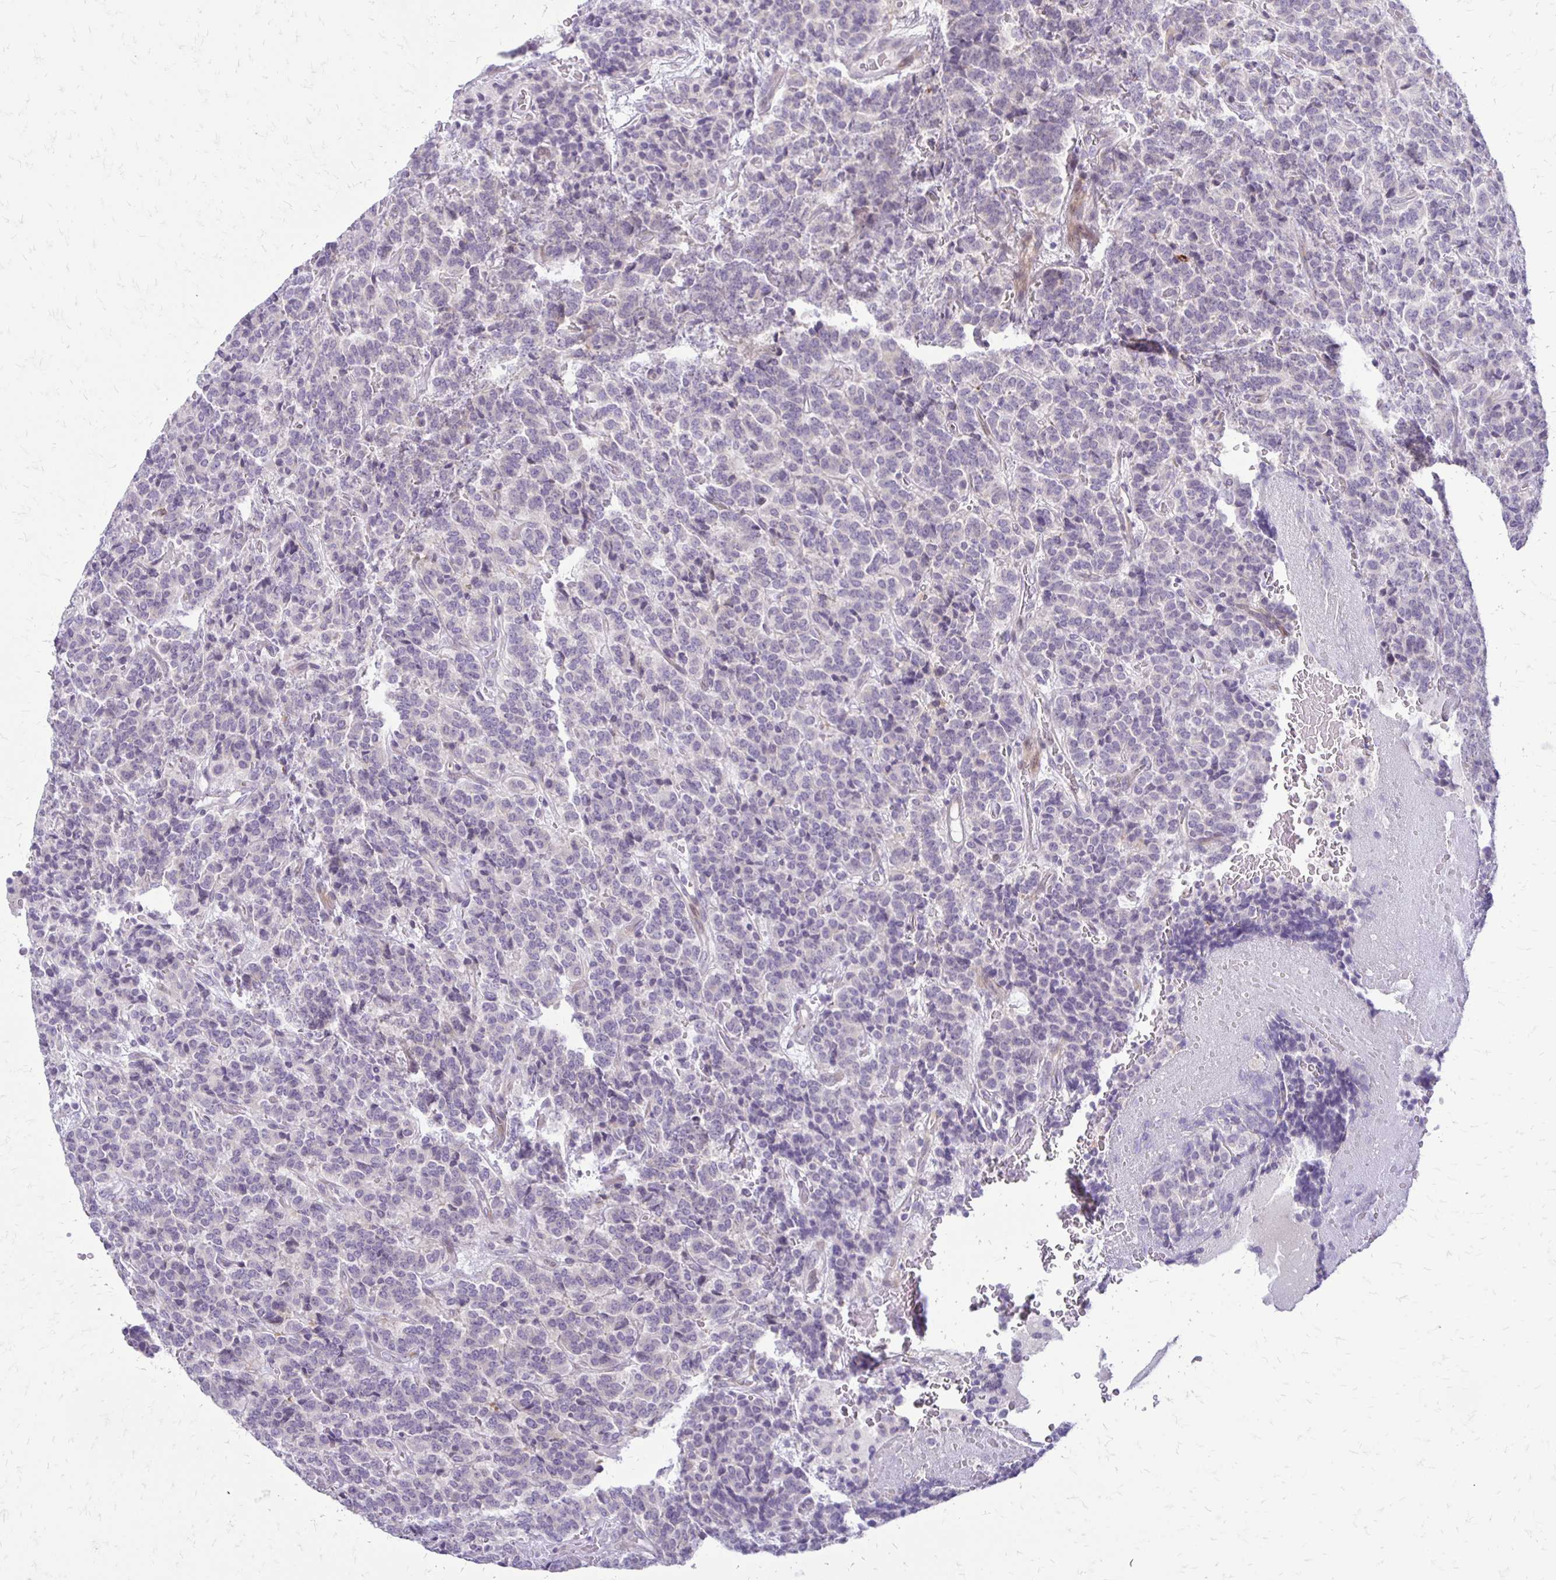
{"staining": {"intensity": "negative", "quantity": "none", "location": "none"}, "tissue": "carcinoid", "cell_type": "Tumor cells", "image_type": "cancer", "snomed": [{"axis": "morphology", "description": "Carcinoid, malignant, NOS"}, {"axis": "topography", "description": "Pancreas"}], "caption": "A histopathology image of carcinoid stained for a protein shows no brown staining in tumor cells.", "gene": "EPYC", "patient": {"sex": "male", "age": 36}}